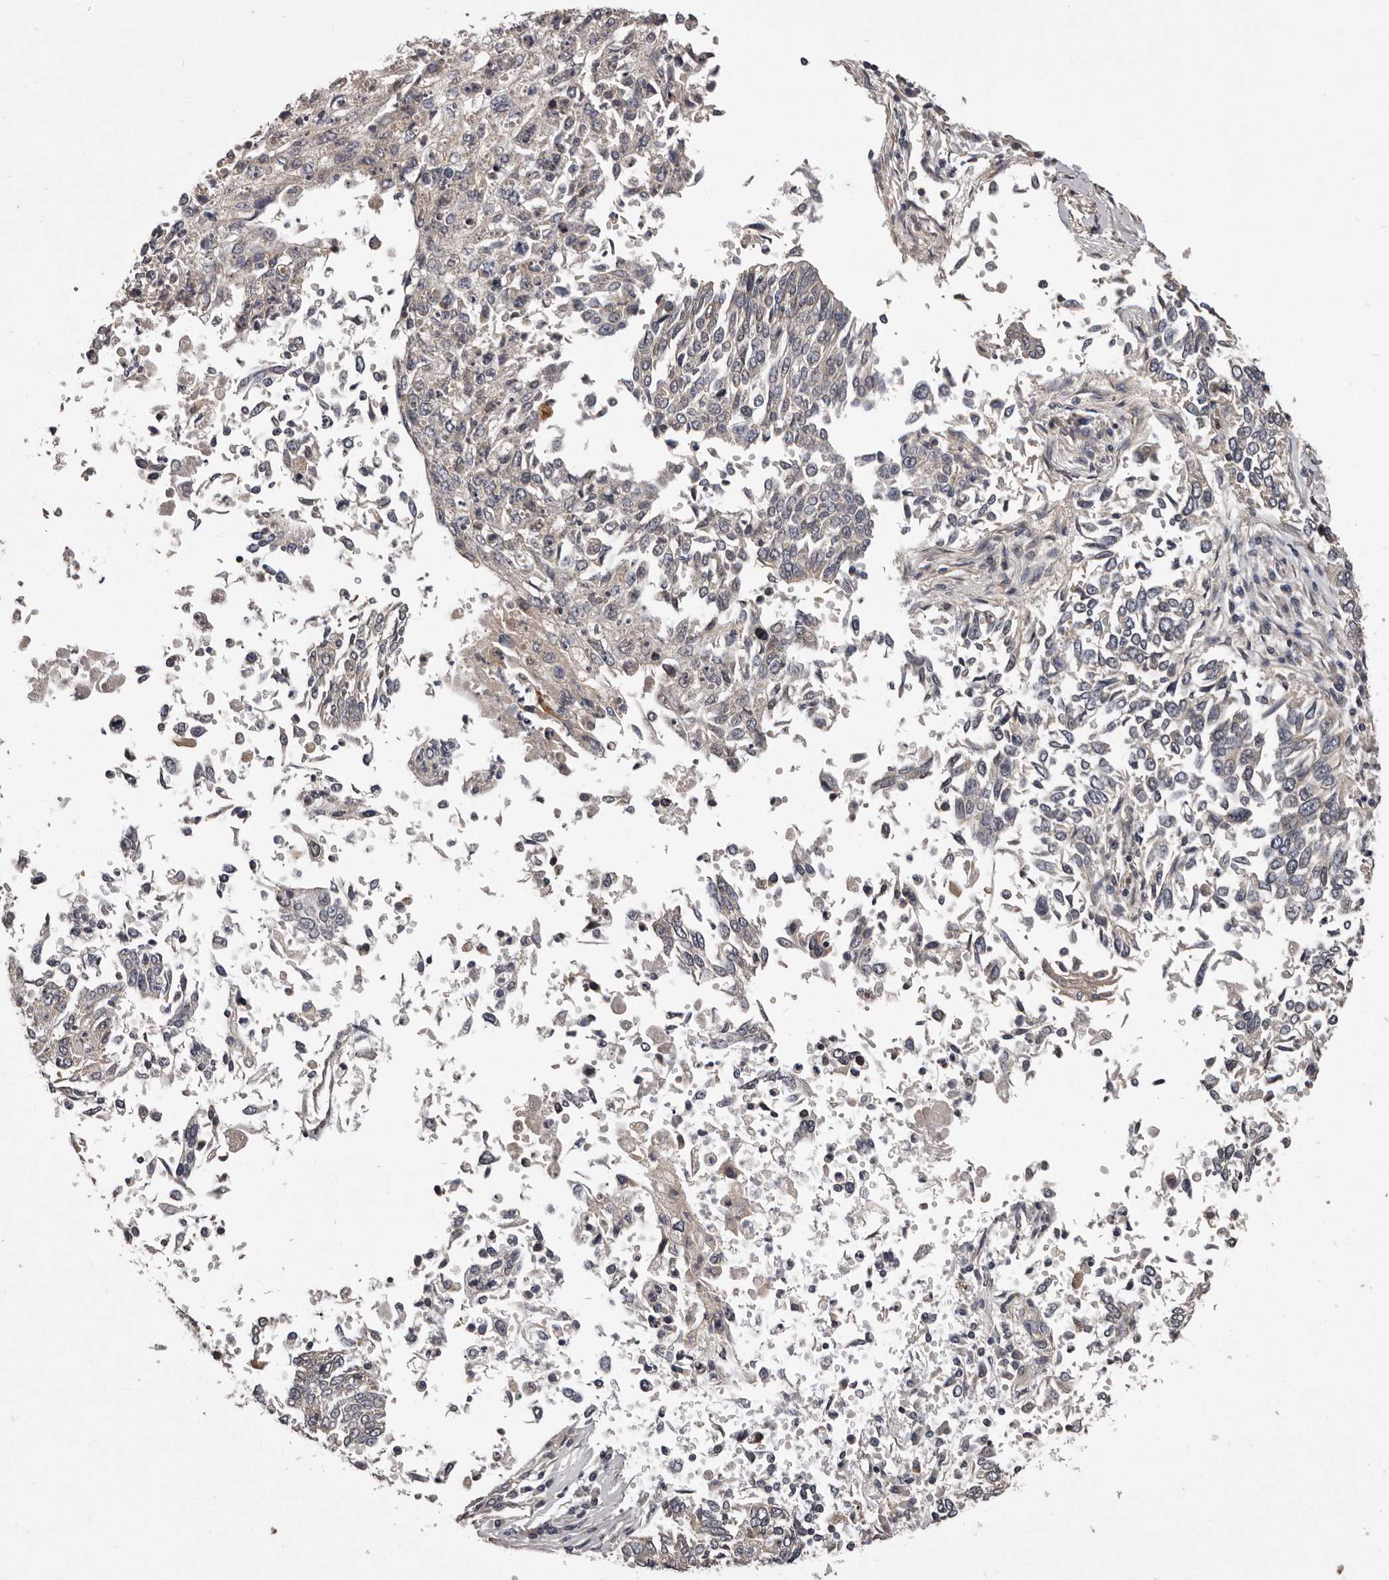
{"staining": {"intensity": "negative", "quantity": "none", "location": "none"}, "tissue": "lung cancer", "cell_type": "Tumor cells", "image_type": "cancer", "snomed": [{"axis": "morphology", "description": "Normal tissue, NOS"}, {"axis": "morphology", "description": "Squamous cell carcinoma, NOS"}, {"axis": "topography", "description": "Cartilage tissue"}, {"axis": "topography", "description": "Bronchus"}, {"axis": "topography", "description": "Lung"}, {"axis": "topography", "description": "Peripheral nerve tissue"}], "caption": "Human lung cancer stained for a protein using IHC demonstrates no positivity in tumor cells.", "gene": "ARMCX1", "patient": {"sex": "female", "age": 49}}